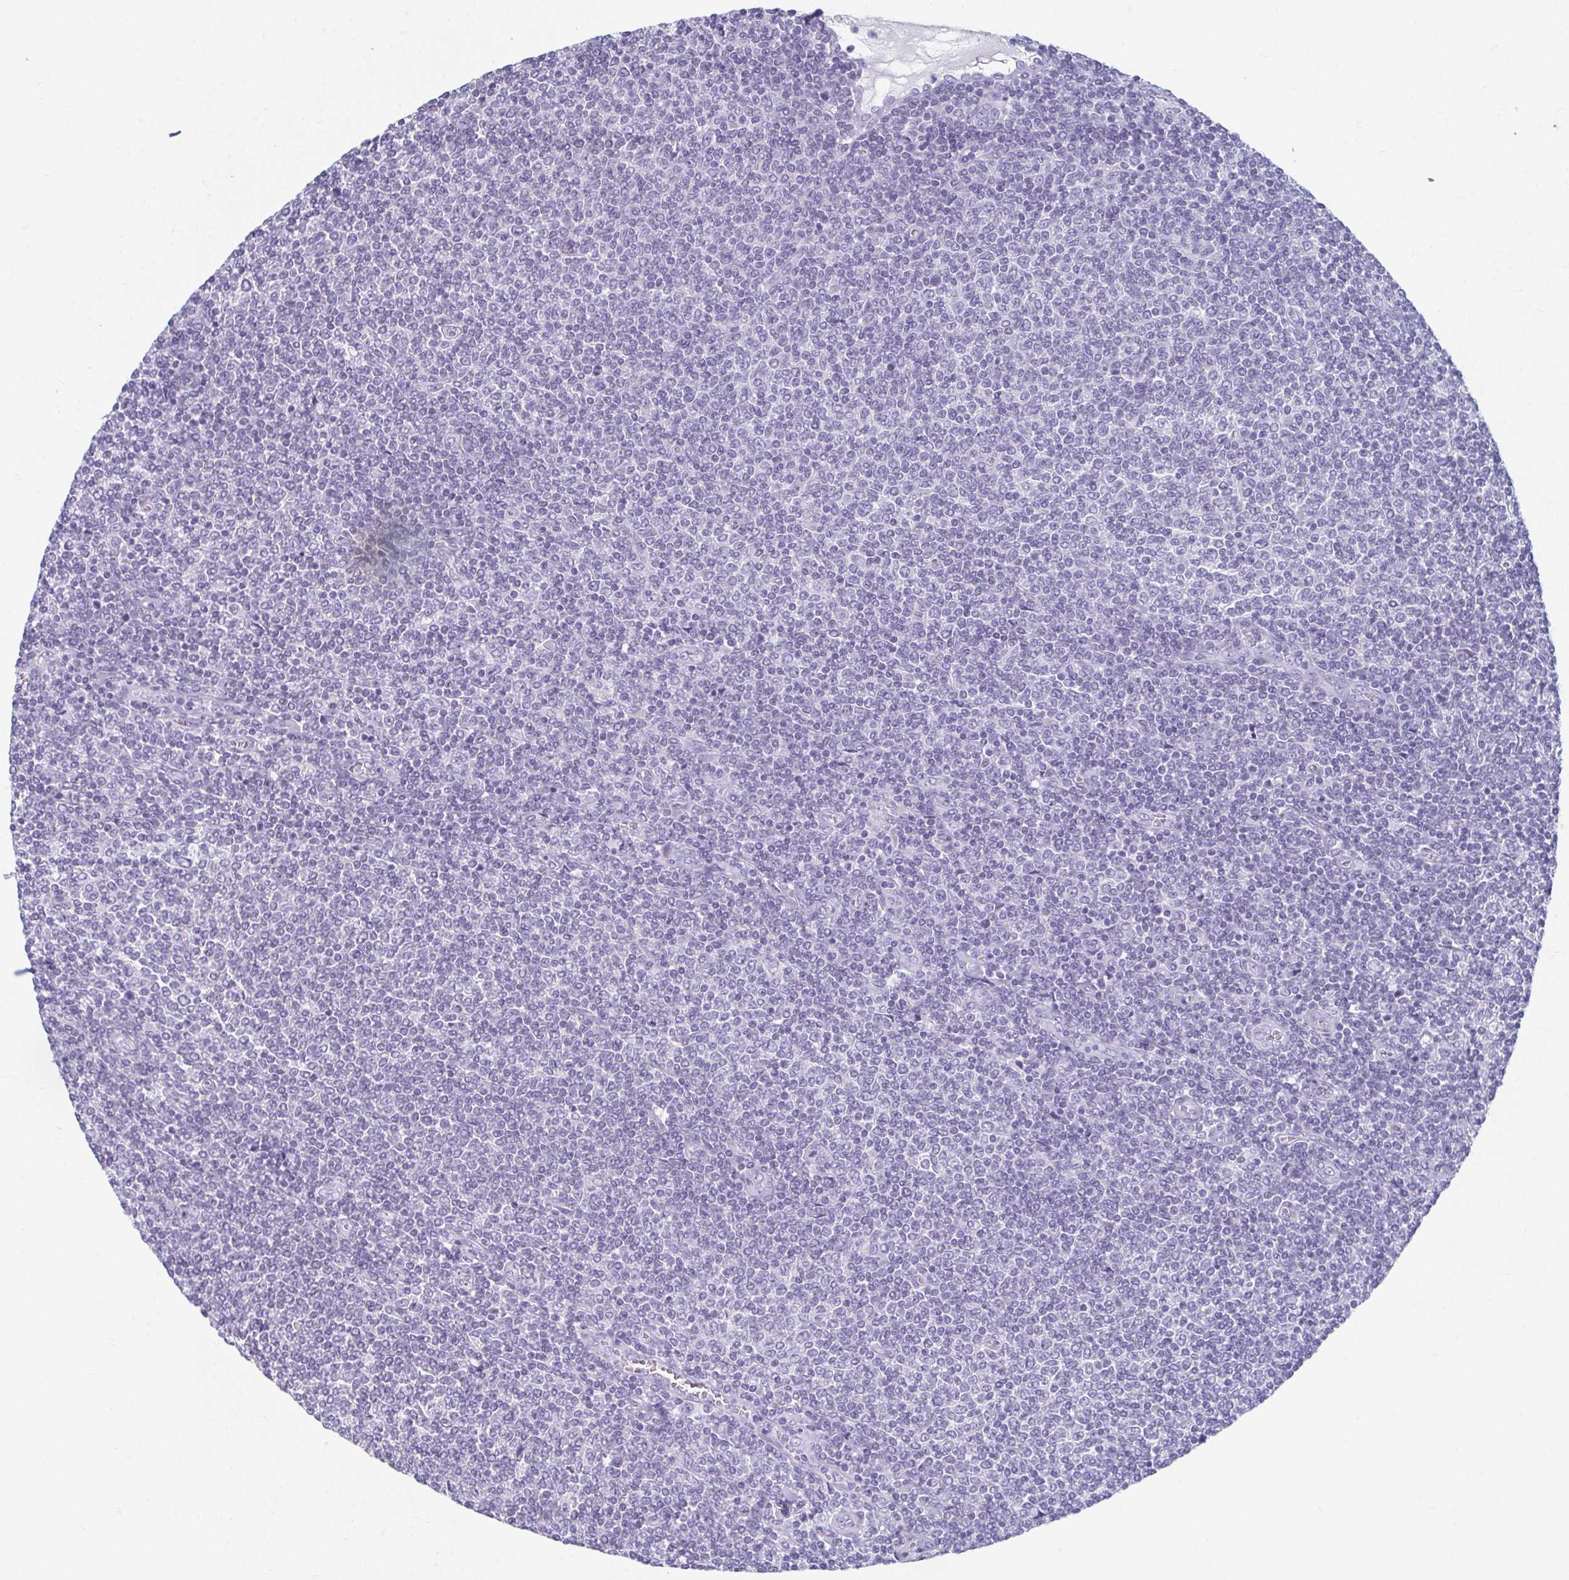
{"staining": {"intensity": "negative", "quantity": "none", "location": "none"}, "tissue": "lymphoma", "cell_type": "Tumor cells", "image_type": "cancer", "snomed": [{"axis": "morphology", "description": "Malignant lymphoma, non-Hodgkin's type, Low grade"}, {"axis": "topography", "description": "Lymph node"}], "caption": "This is an immunohistochemistry (IHC) micrograph of malignant lymphoma, non-Hodgkin's type (low-grade). There is no positivity in tumor cells.", "gene": "GHRL", "patient": {"sex": "male", "age": 52}}